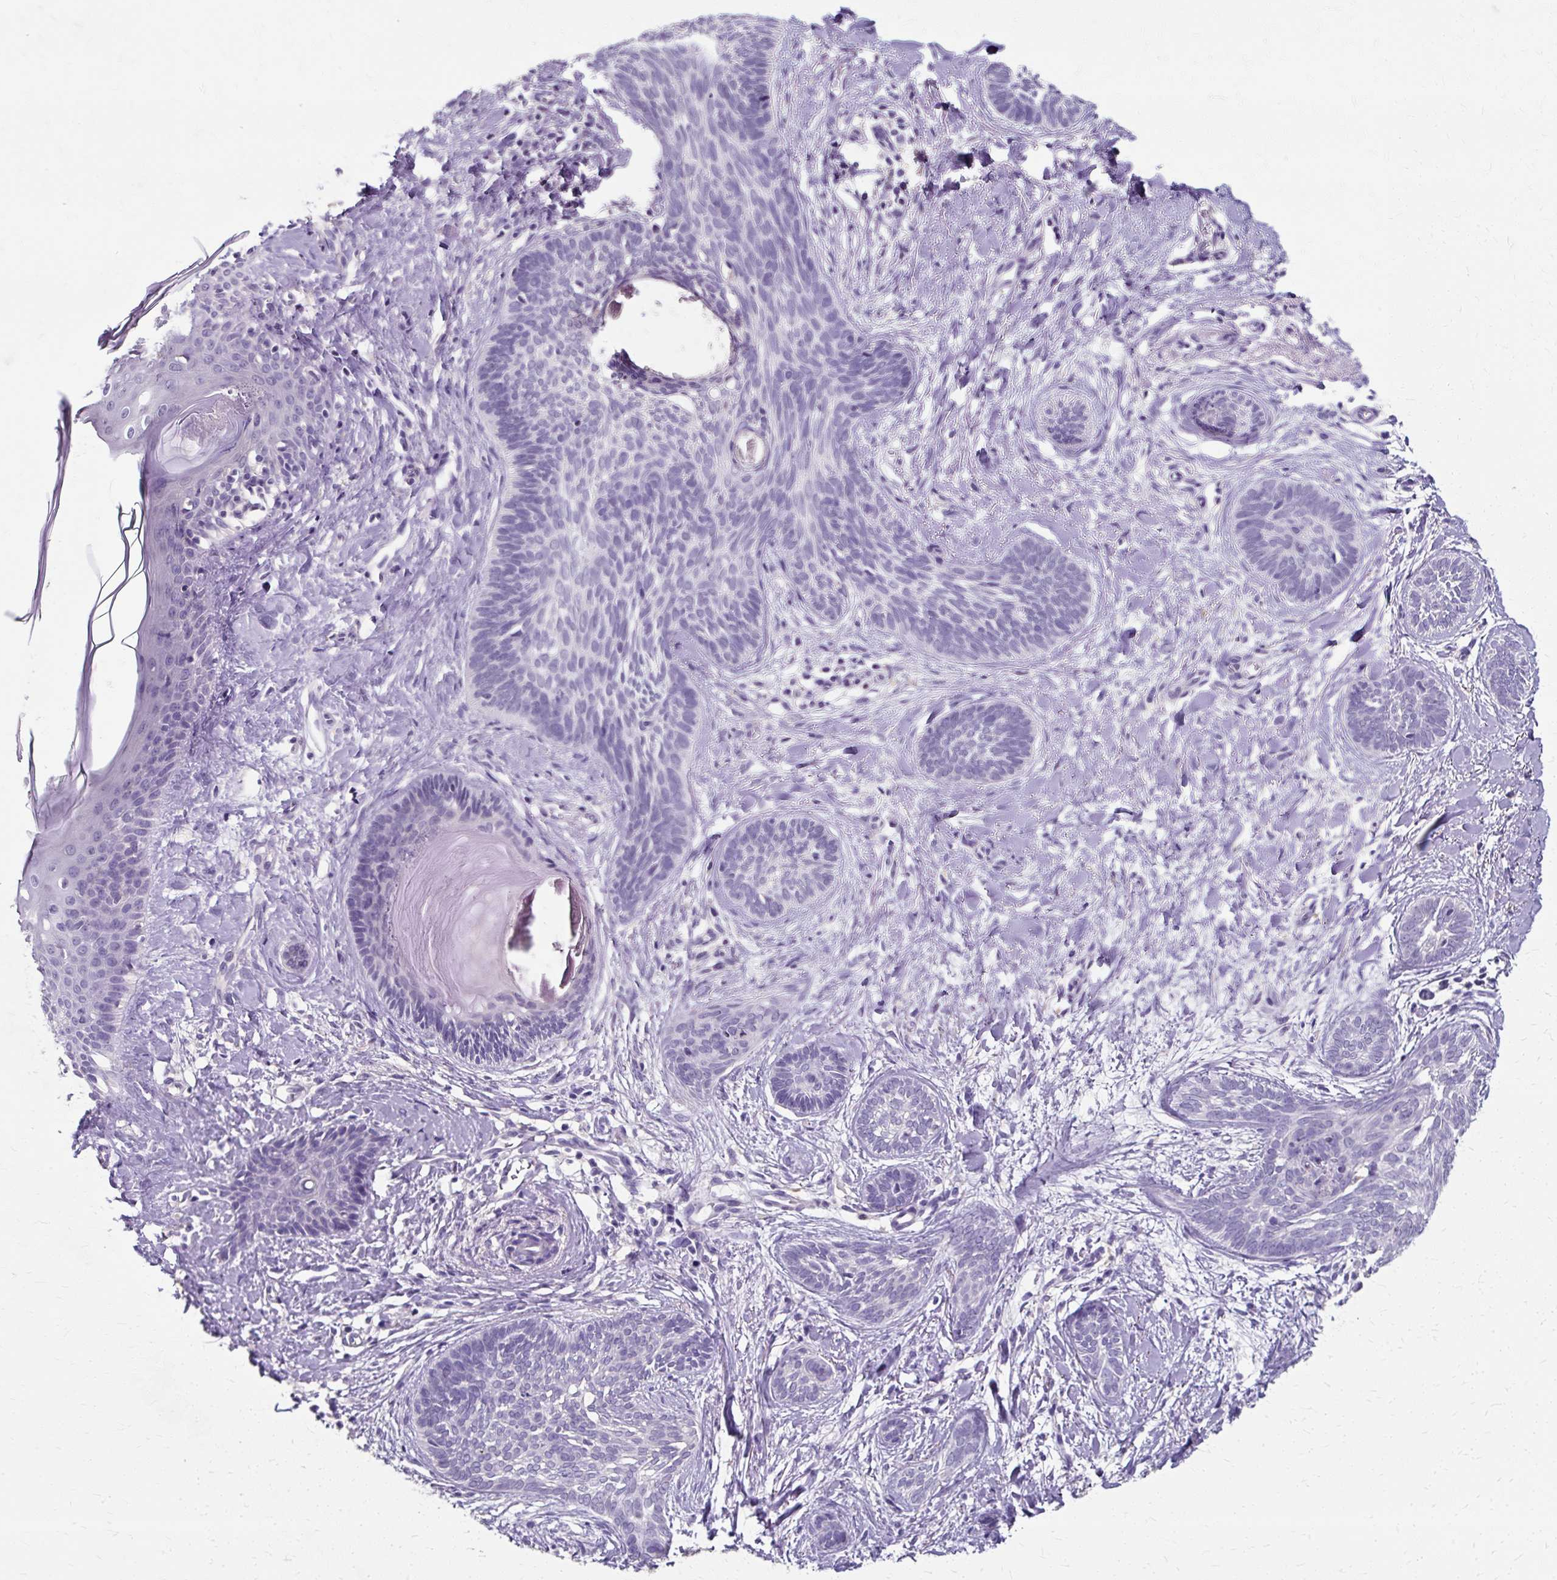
{"staining": {"intensity": "negative", "quantity": "none", "location": "none"}, "tissue": "skin cancer", "cell_type": "Tumor cells", "image_type": "cancer", "snomed": [{"axis": "morphology", "description": "Basal cell carcinoma"}, {"axis": "topography", "description": "Skin"}], "caption": "Immunohistochemistry (IHC) histopathology image of neoplastic tissue: human skin cancer stained with DAB (3,3'-diaminobenzidine) demonstrates no significant protein expression in tumor cells.", "gene": "KLHL24", "patient": {"sex": "female", "age": 81}}